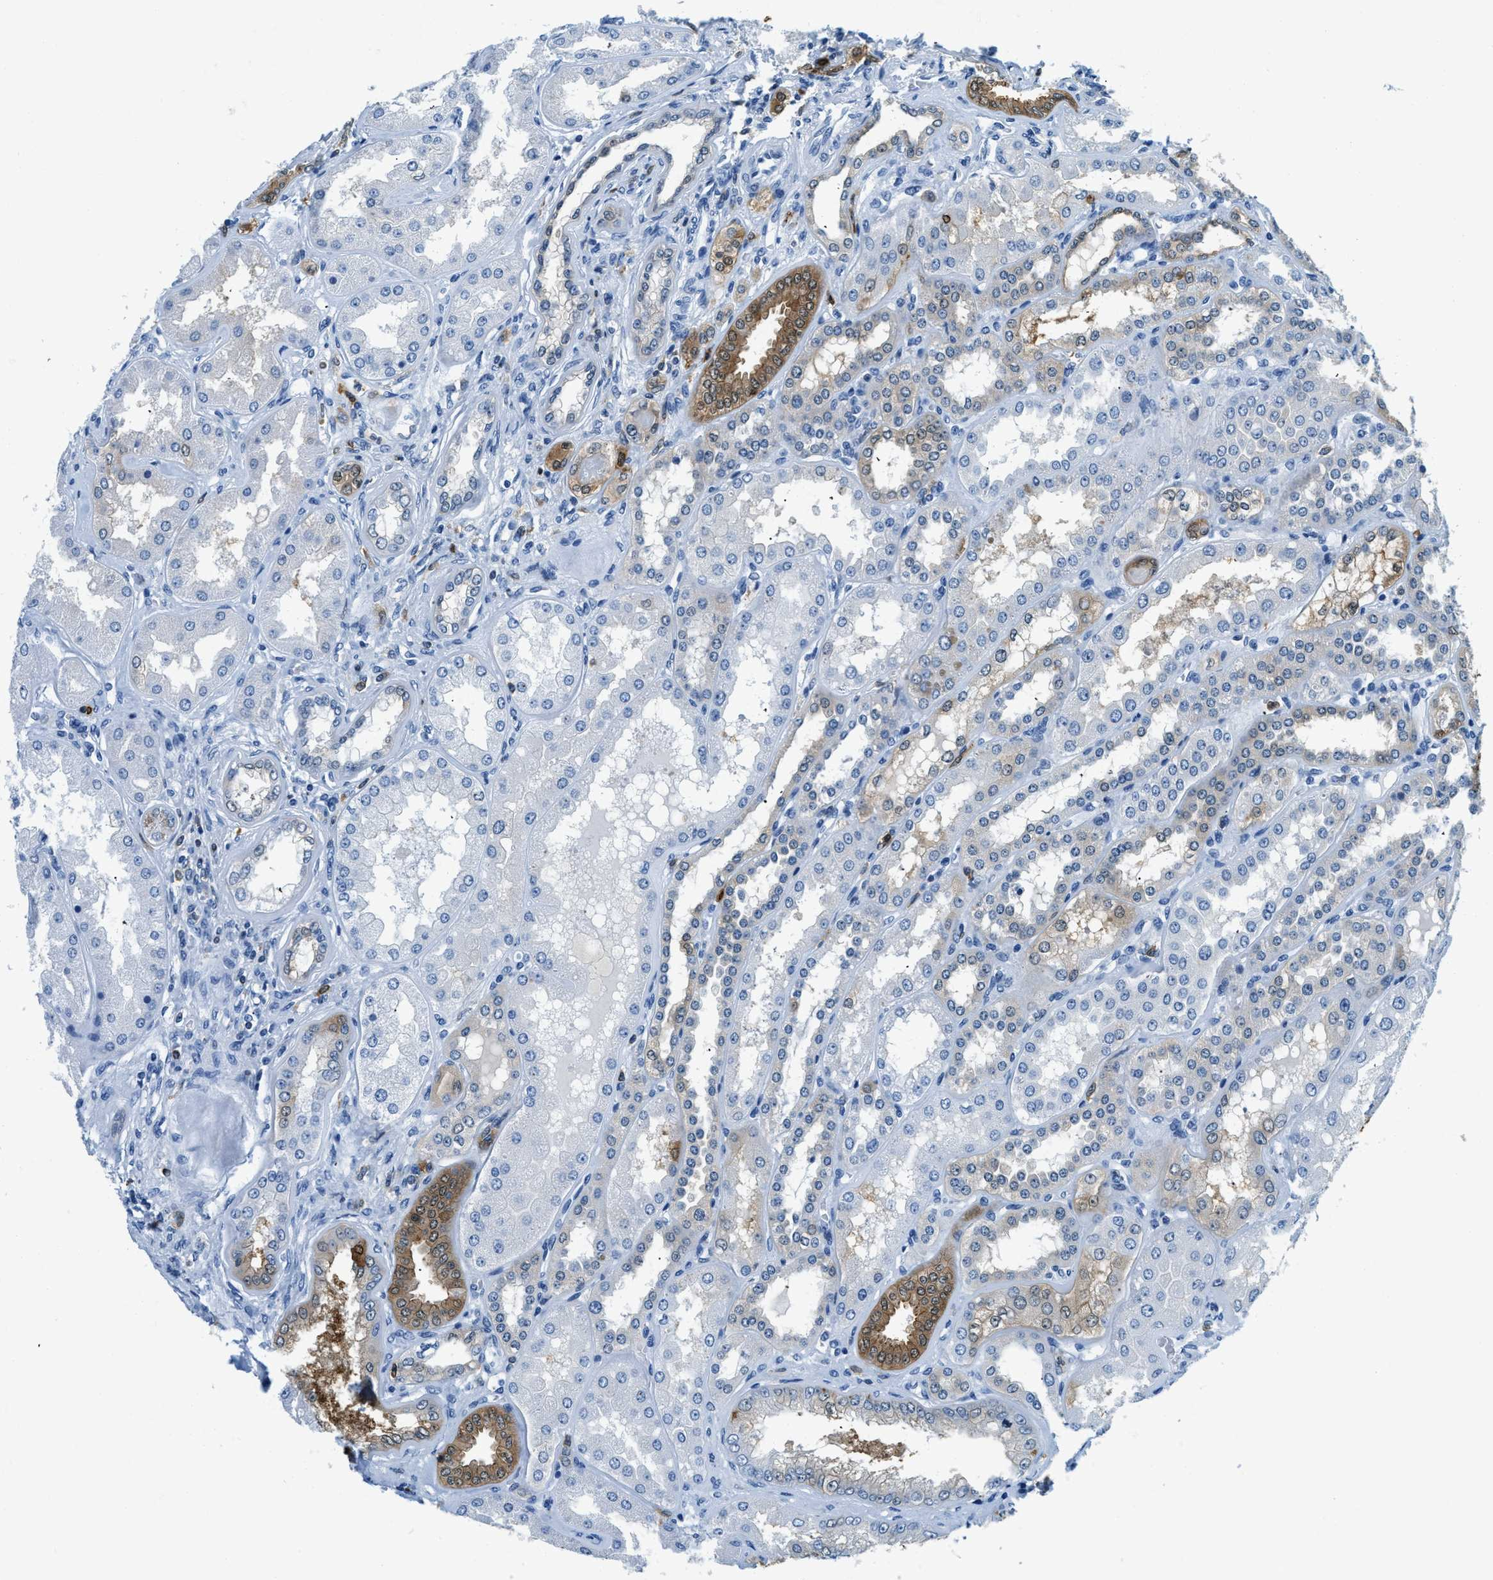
{"staining": {"intensity": "negative", "quantity": "none", "location": "none"}, "tissue": "kidney", "cell_type": "Cells in glomeruli", "image_type": "normal", "snomed": [{"axis": "morphology", "description": "Normal tissue, NOS"}, {"axis": "topography", "description": "Kidney"}], "caption": "Immunohistochemical staining of normal human kidney demonstrates no significant expression in cells in glomeruli.", "gene": "CAPG", "patient": {"sex": "female", "age": 56}}